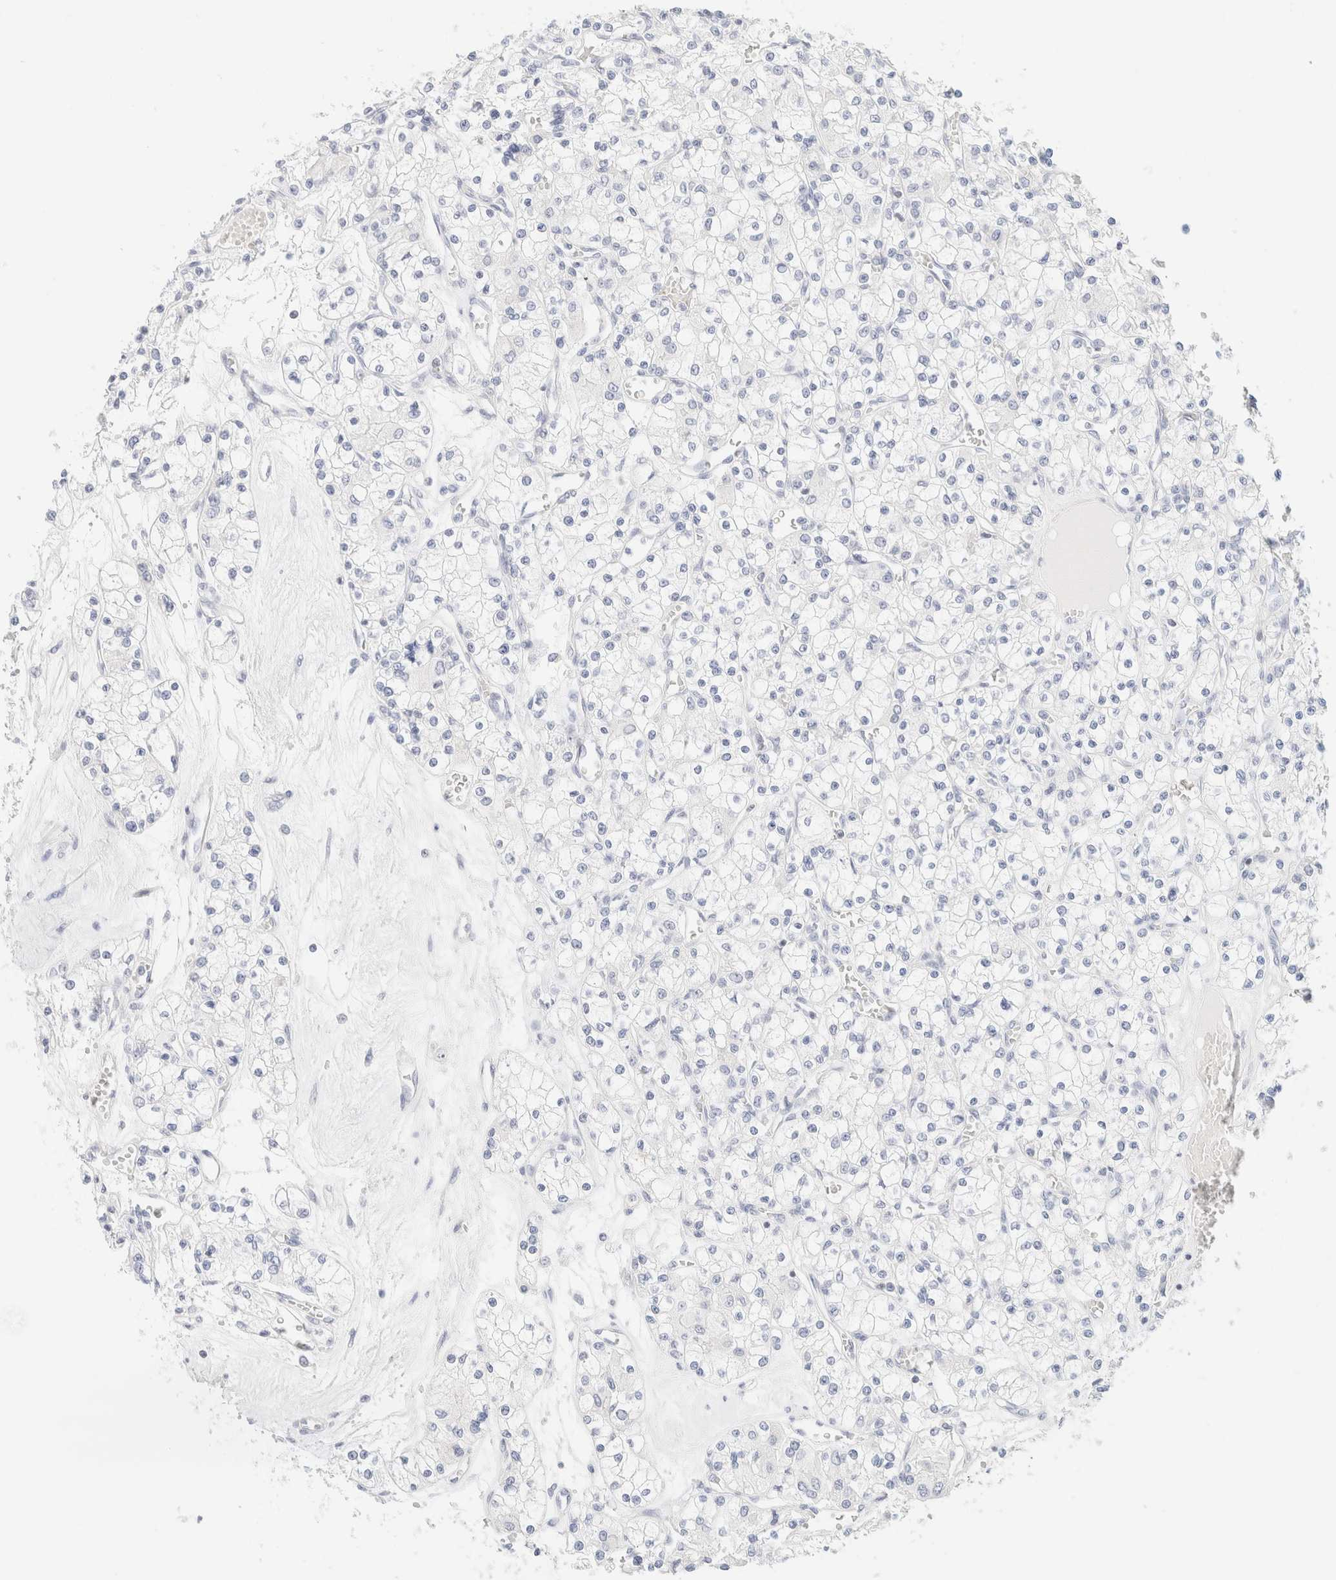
{"staining": {"intensity": "negative", "quantity": "none", "location": "none"}, "tissue": "renal cancer", "cell_type": "Tumor cells", "image_type": "cancer", "snomed": [{"axis": "morphology", "description": "Adenocarcinoma, NOS"}, {"axis": "topography", "description": "Kidney"}], "caption": "Human renal cancer (adenocarcinoma) stained for a protein using immunohistochemistry reveals no expression in tumor cells.", "gene": "IKZF3", "patient": {"sex": "female", "age": 59}}